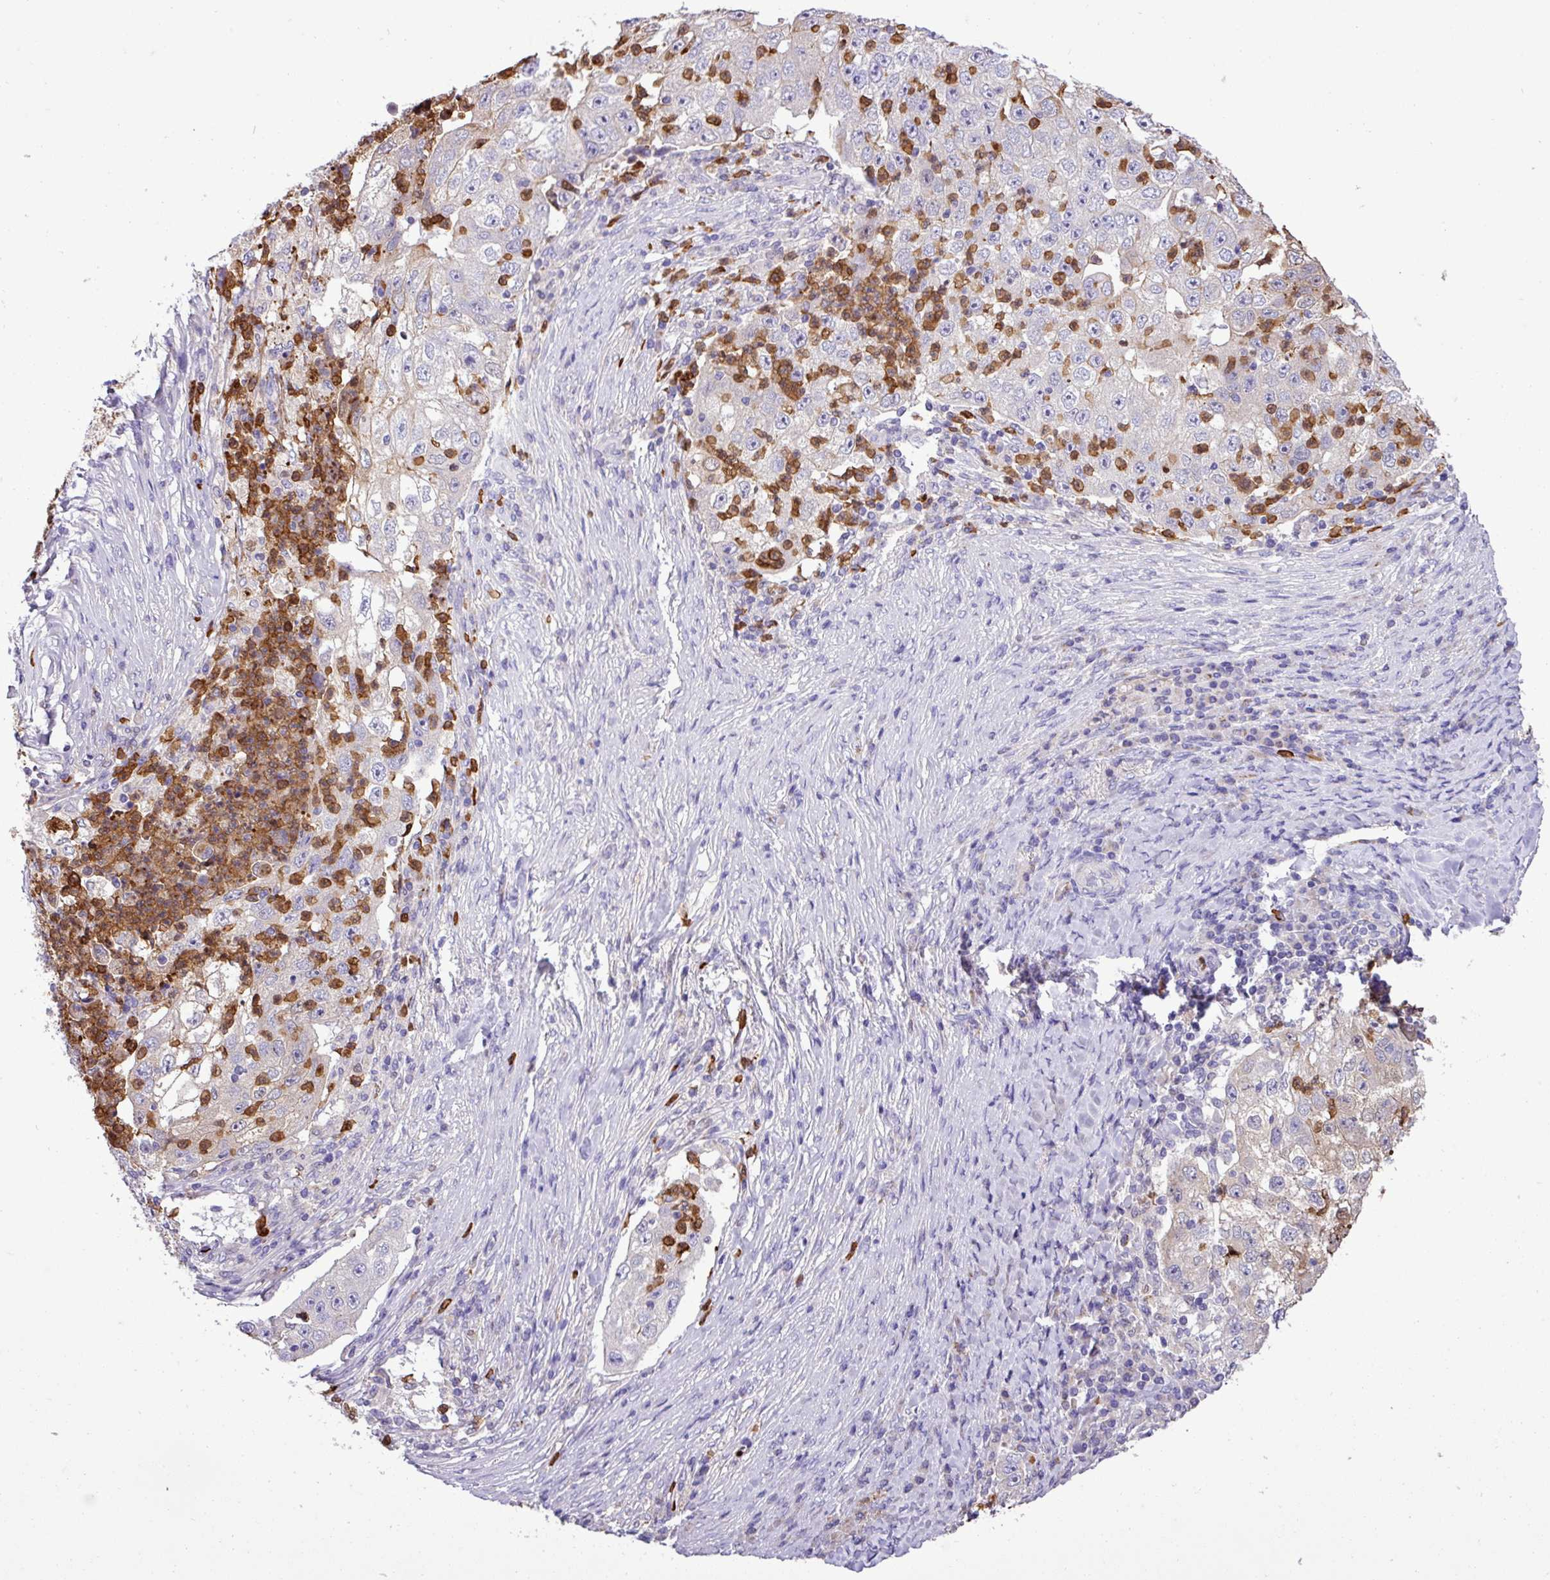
{"staining": {"intensity": "negative", "quantity": "none", "location": "none"}, "tissue": "lung cancer", "cell_type": "Tumor cells", "image_type": "cancer", "snomed": [{"axis": "morphology", "description": "Squamous cell carcinoma, NOS"}, {"axis": "topography", "description": "Lung"}], "caption": "High power microscopy histopathology image of an immunohistochemistry (IHC) micrograph of squamous cell carcinoma (lung), revealing no significant positivity in tumor cells.", "gene": "MGAT4B", "patient": {"sex": "male", "age": 64}}